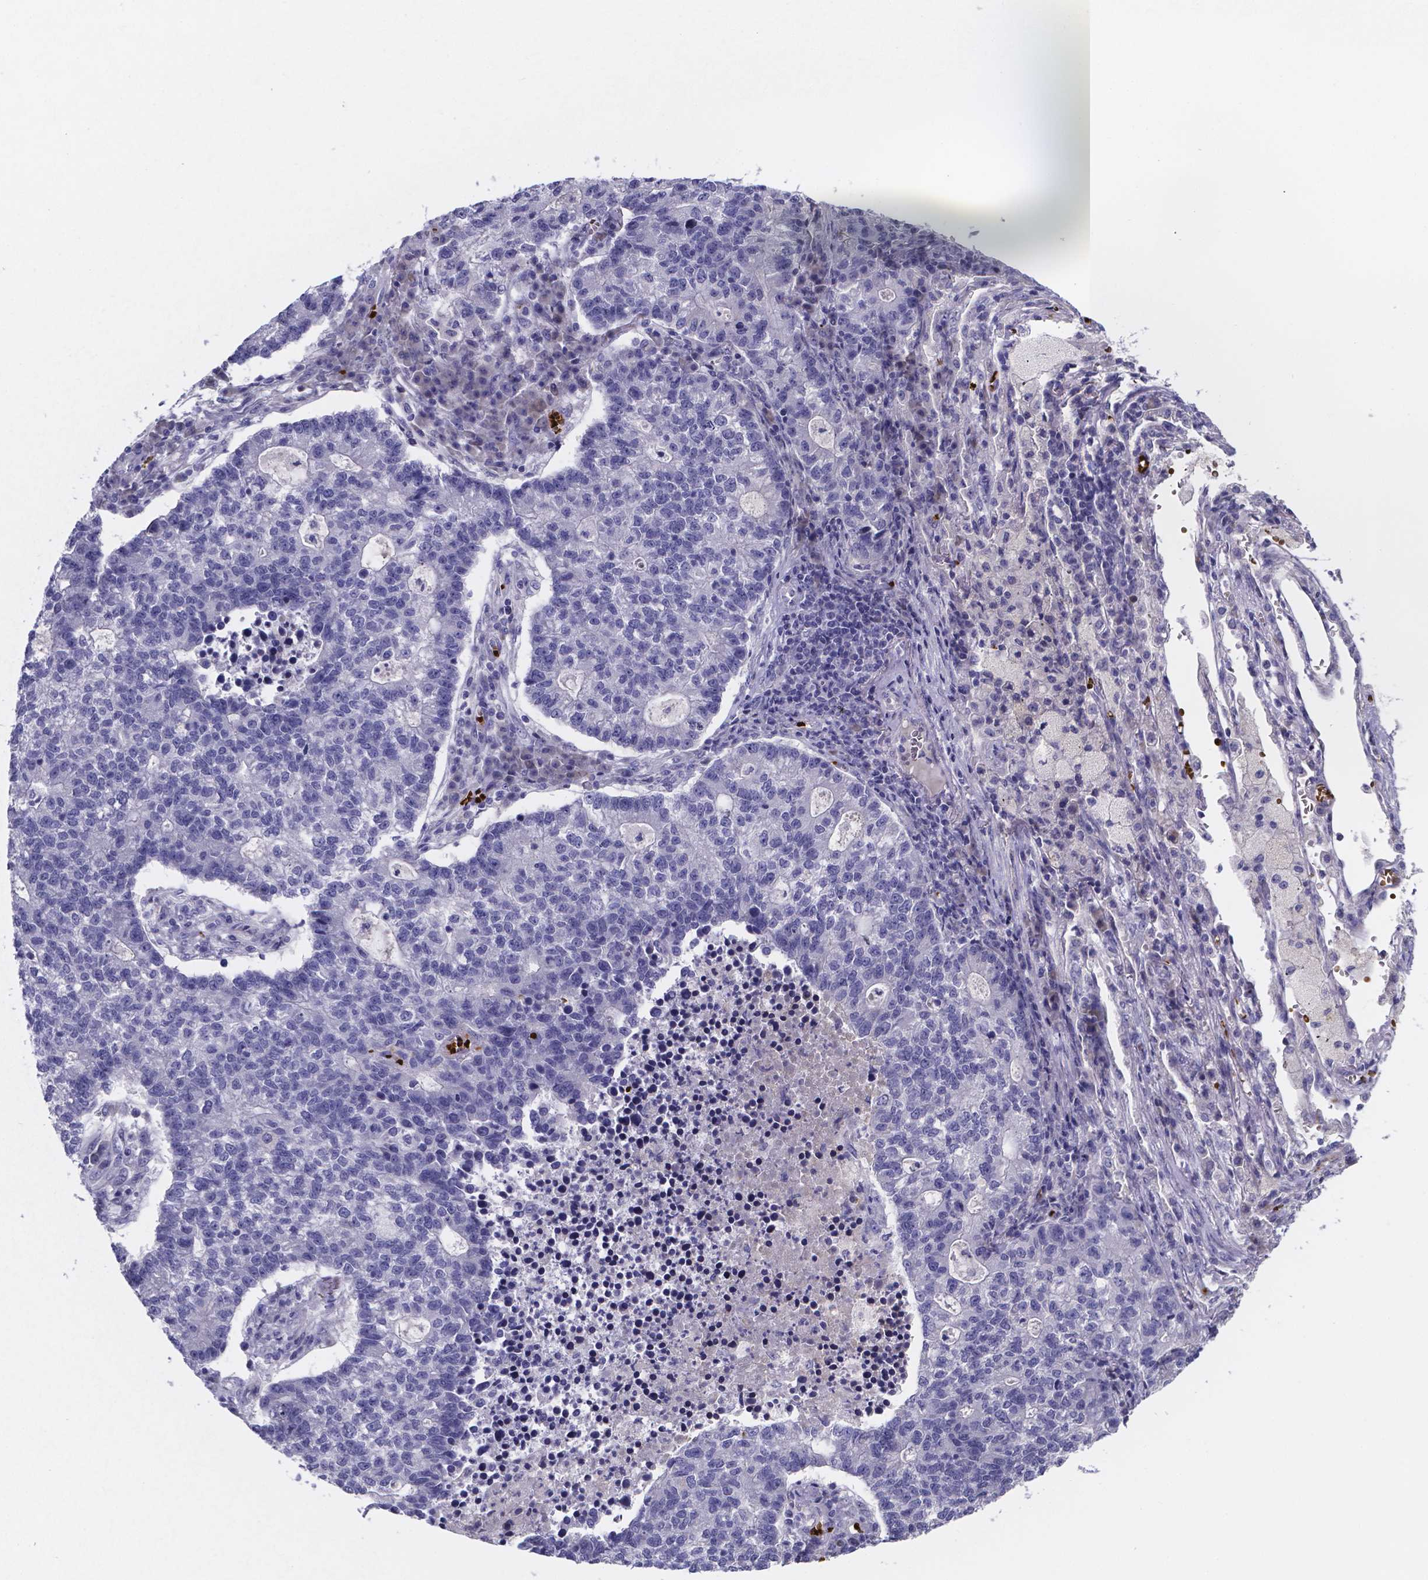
{"staining": {"intensity": "negative", "quantity": "none", "location": "none"}, "tissue": "lung cancer", "cell_type": "Tumor cells", "image_type": "cancer", "snomed": [{"axis": "morphology", "description": "Adenocarcinoma, NOS"}, {"axis": "topography", "description": "Lung"}], "caption": "An IHC histopathology image of lung cancer is shown. There is no staining in tumor cells of lung cancer.", "gene": "GABRA3", "patient": {"sex": "male", "age": 57}}